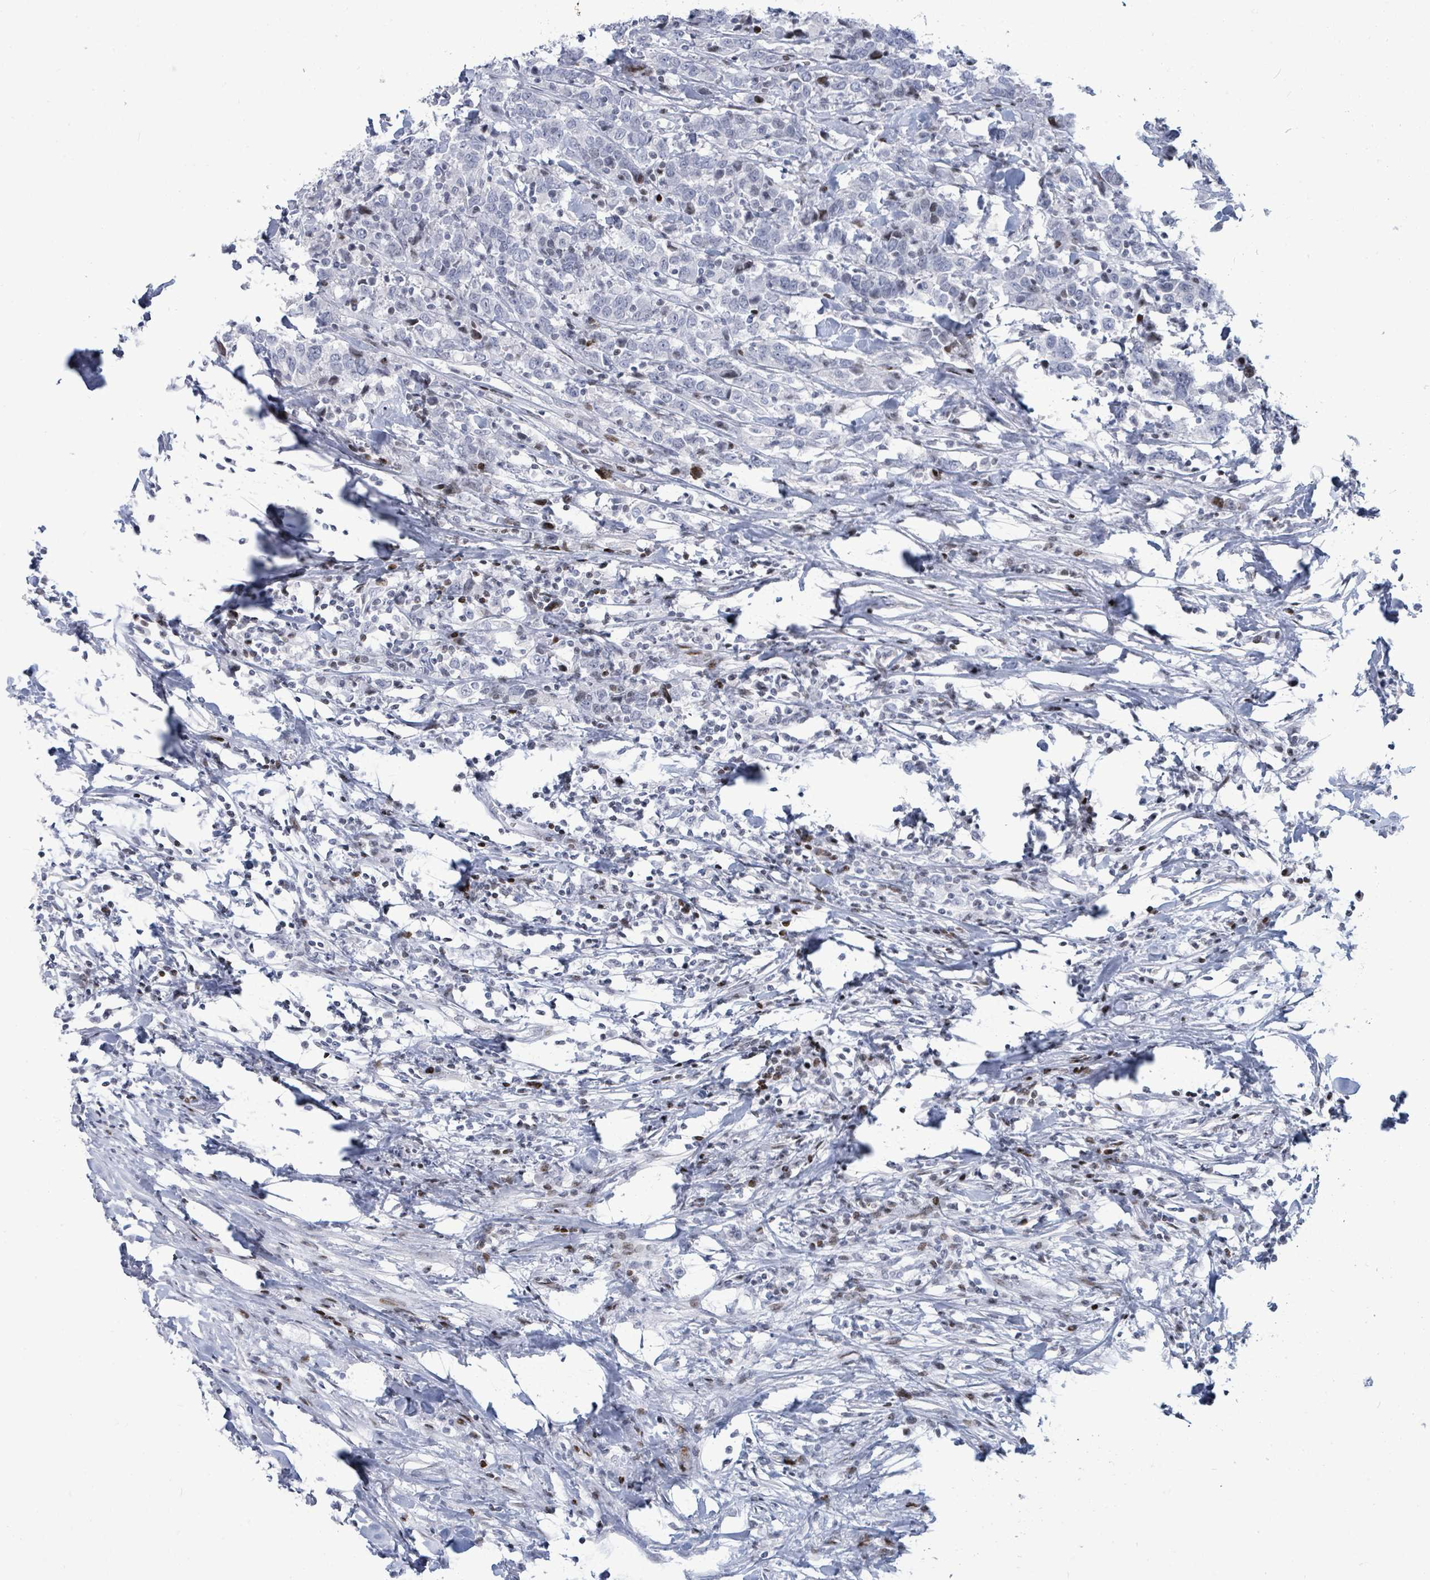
{"staining": {"intensity": "negative", "quantity": "none", "location": "none"}, "tissue": "urothelial cancer", "cell_type": "Tumor cells", "image_type": "cancer", "snomed": [{"axis": "morphology", "description": "Urothelial carcinoma, High grade"}, {"axis": "topography", "description": "Urinary bladder"}], "caption": "Tumor cells are negative for brown protein staining in high-grade urothelial carcinoma.", "gene": "MALL", "patient": {"sex": "male", "age": 61}}